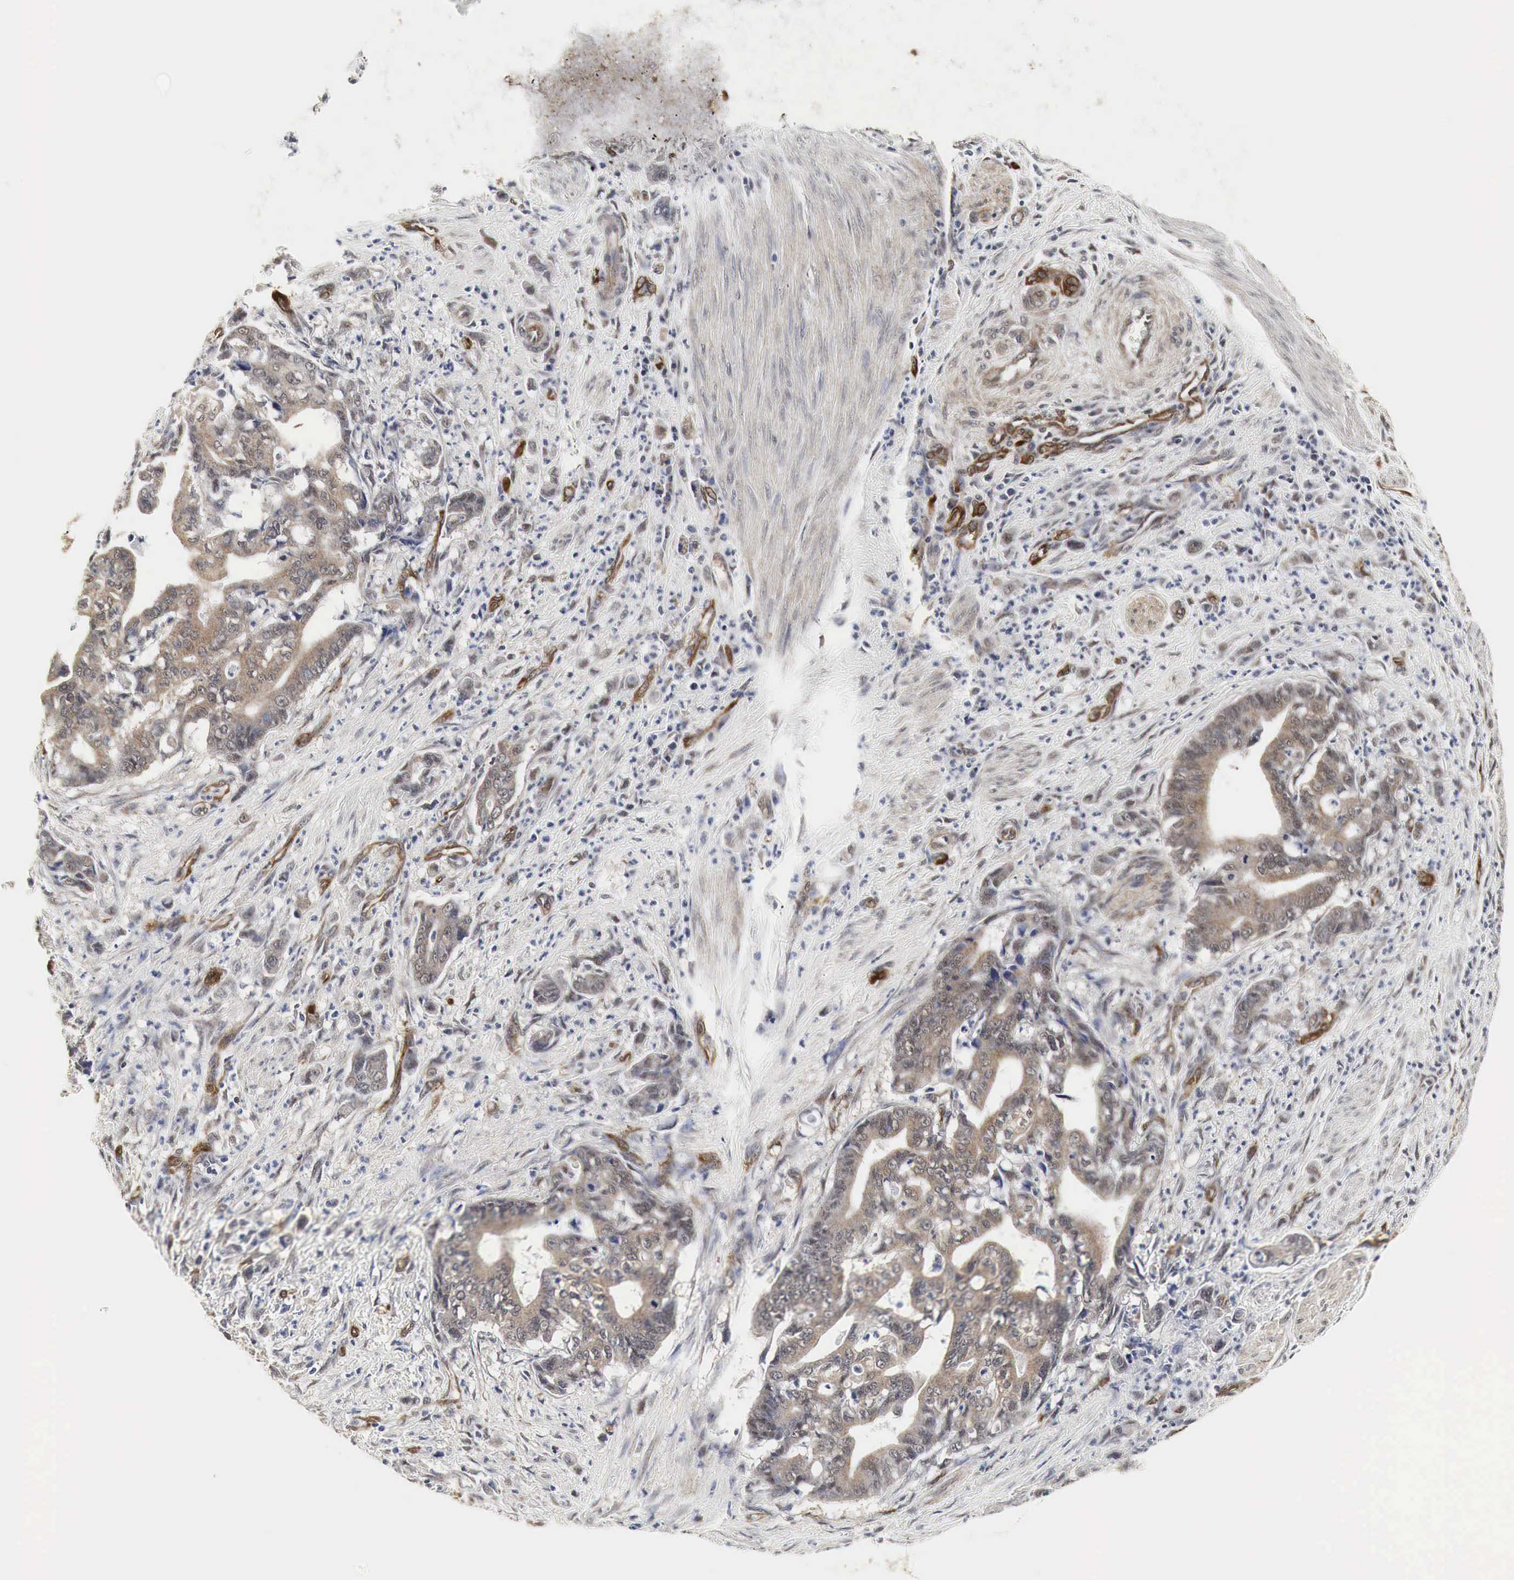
{"staining": {"intensity": "weak", "quantity": "25%-75%", "location": "cytoplasmic/membranous"}, "tissue": "stomach cancer", "cell_type": "Tumor cells", "image_type": "cancer", "snomed": [{"axis": "morphology", "description": "Adenocarcinoma, NOS"}, {"axis": "topography", "description": "Stomach"}], "caption": "An image of adenocarcinoma (stomach) stained for a protein displays weak cytoplasmic/membranous brown staining in tumor cells.", "gene": "SPIN1", "patient": {"sex": "female", "age": 76}}